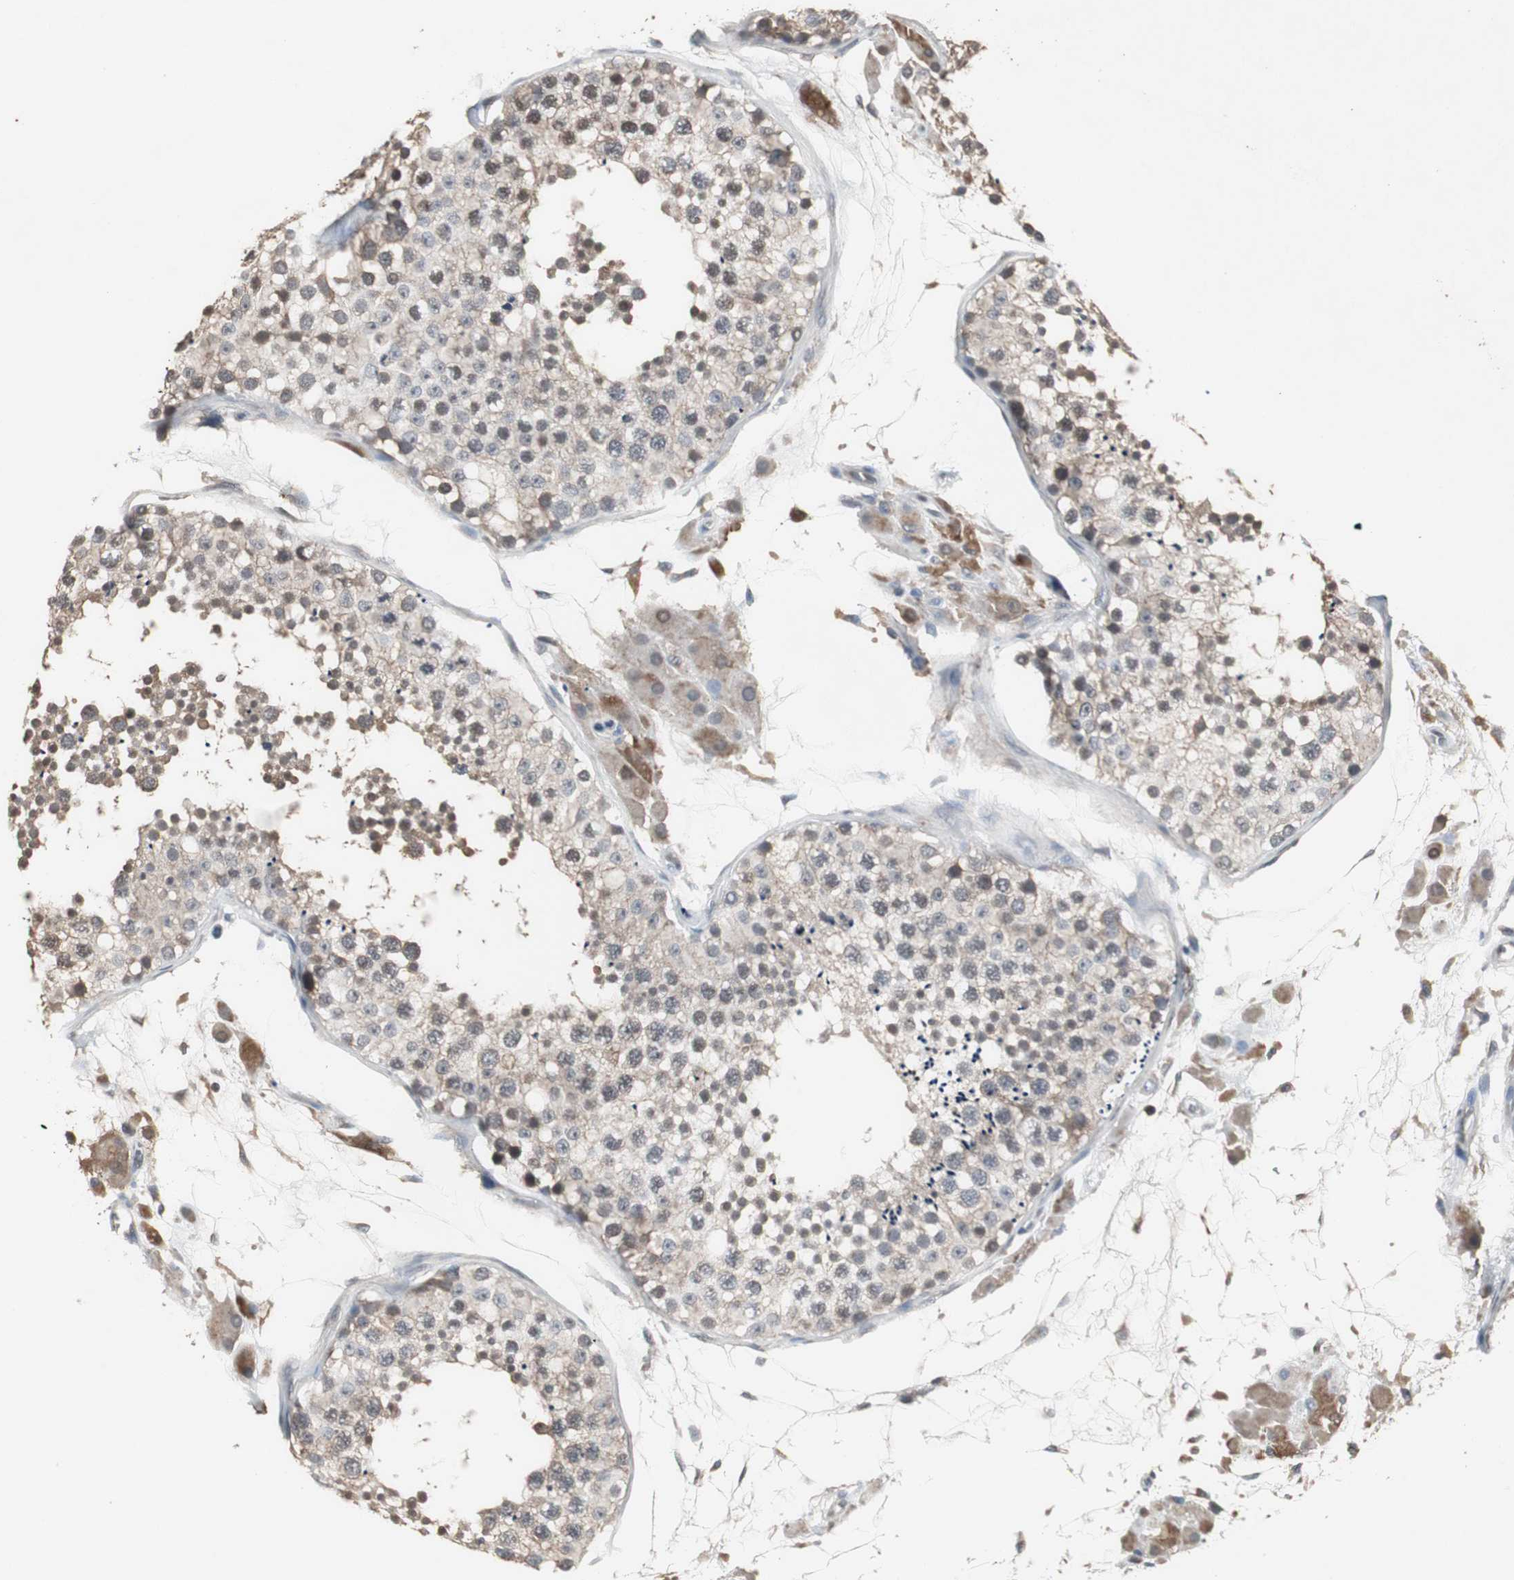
{"staining": {"intensity": "weak", "quantity": ">75%", "location": "cytoplasmic/membranous"}, "tissue": "testis", "cell_type": "Cells in seminiferous ducts", "image_type": "normal", "snomed": [{"axis": "morphology", "description": "Normal tissue, NOS"}, {"axis": "topography", "description": "Testis"}], "caption": "Protein staining exhibits weak cytoplasmic/membranous staining in about >75% of cells in seminiferous ducts in benign testis.", "gene": "ZSCAN22", "patient": {"sex": "male", "age": 26}}